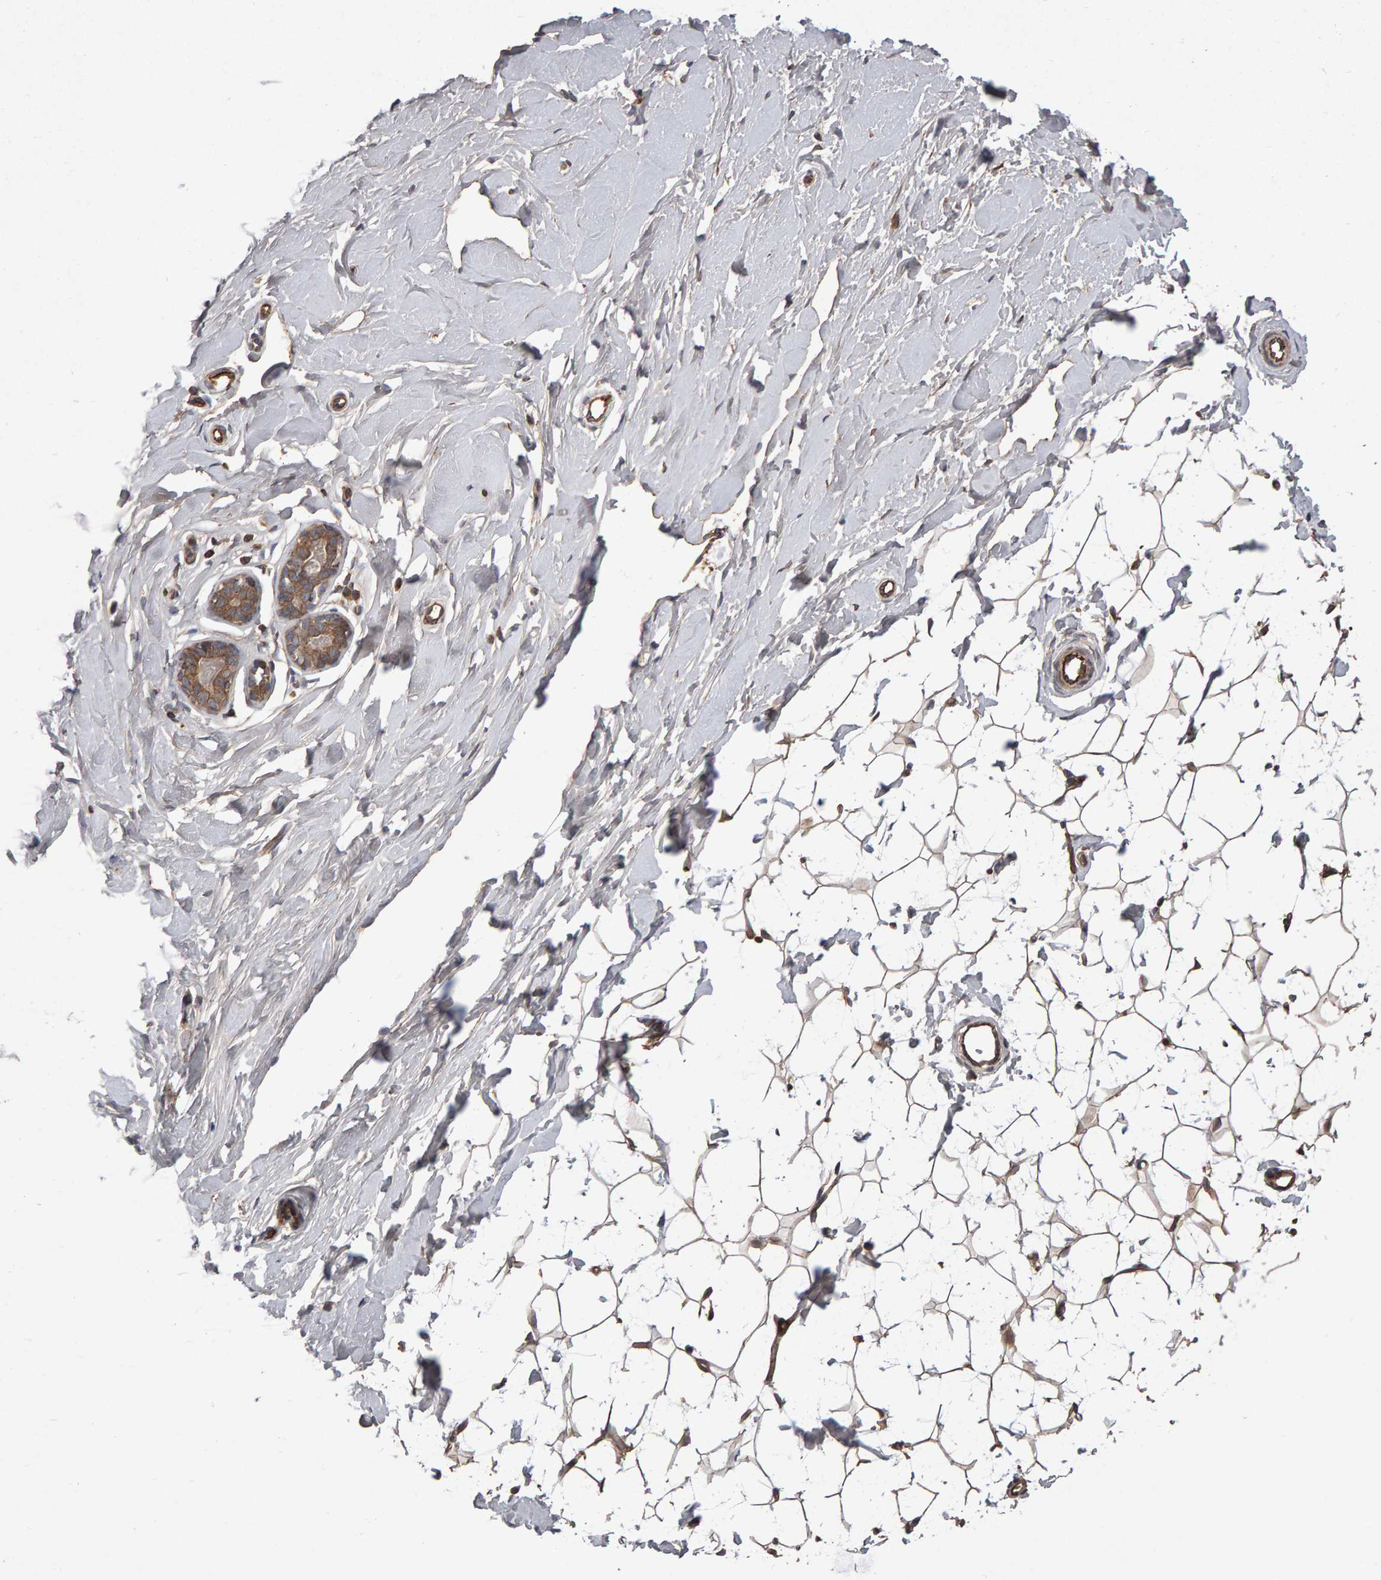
{"staining": {"intensity": "moderate", "quantity": ">75%", "location": "cytoplasmic/membranous"}, "tissue": "breast", "cell_type": "Adipocytes", "image_type": "normal", "snomed": [{"axis": "morphology", "description": "Normal tissue, NOS"}, {"axis": "topography", "description": "Breast"}], "caption": "This is an image of immunohistochemistry (IHC) staining of normal breast, which shows moderate positivity in the cytoplasmic/membranous of adipocytes.", "gene": "PGS1", "patient": {"sex": "female", "age": 23}}